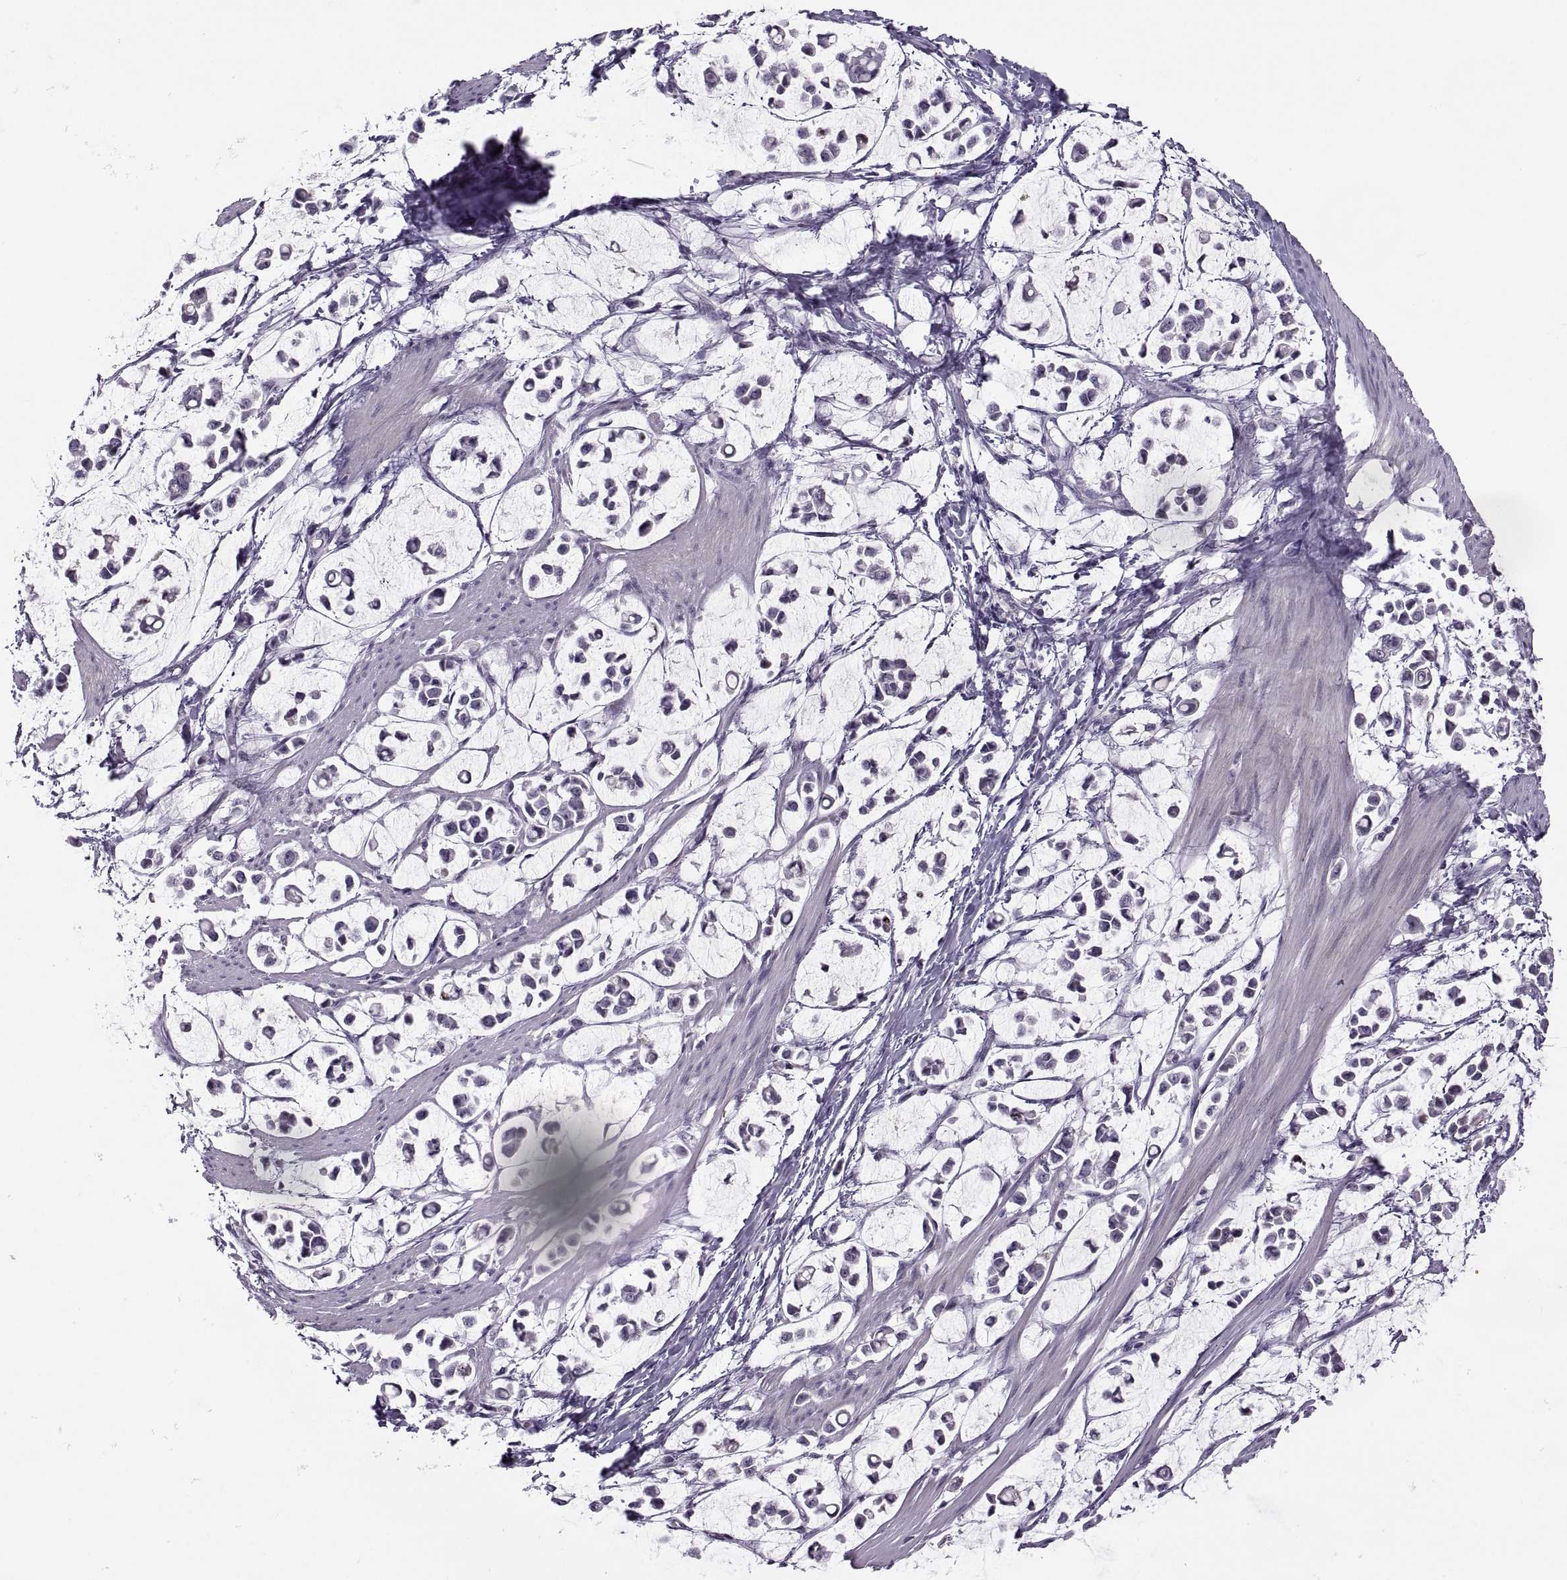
{"staining": {"intensity": "negative", "quantity": "none", "location": "none"}, "tissue": "stomach cancer", "cell_type": "Tumor cells", "image_type": "cancer", "snomed": [{"axis": "morphology", "description": "Adenocarcinoma, NOS"}, {"axis": "topography", "description": "Stomach"}], "caption": "Tumor cells are negative for protein expression in human stomach adenocarcinoma.", "gene": "CHCT1", "patient": {"sex": "male", "age": 82}}